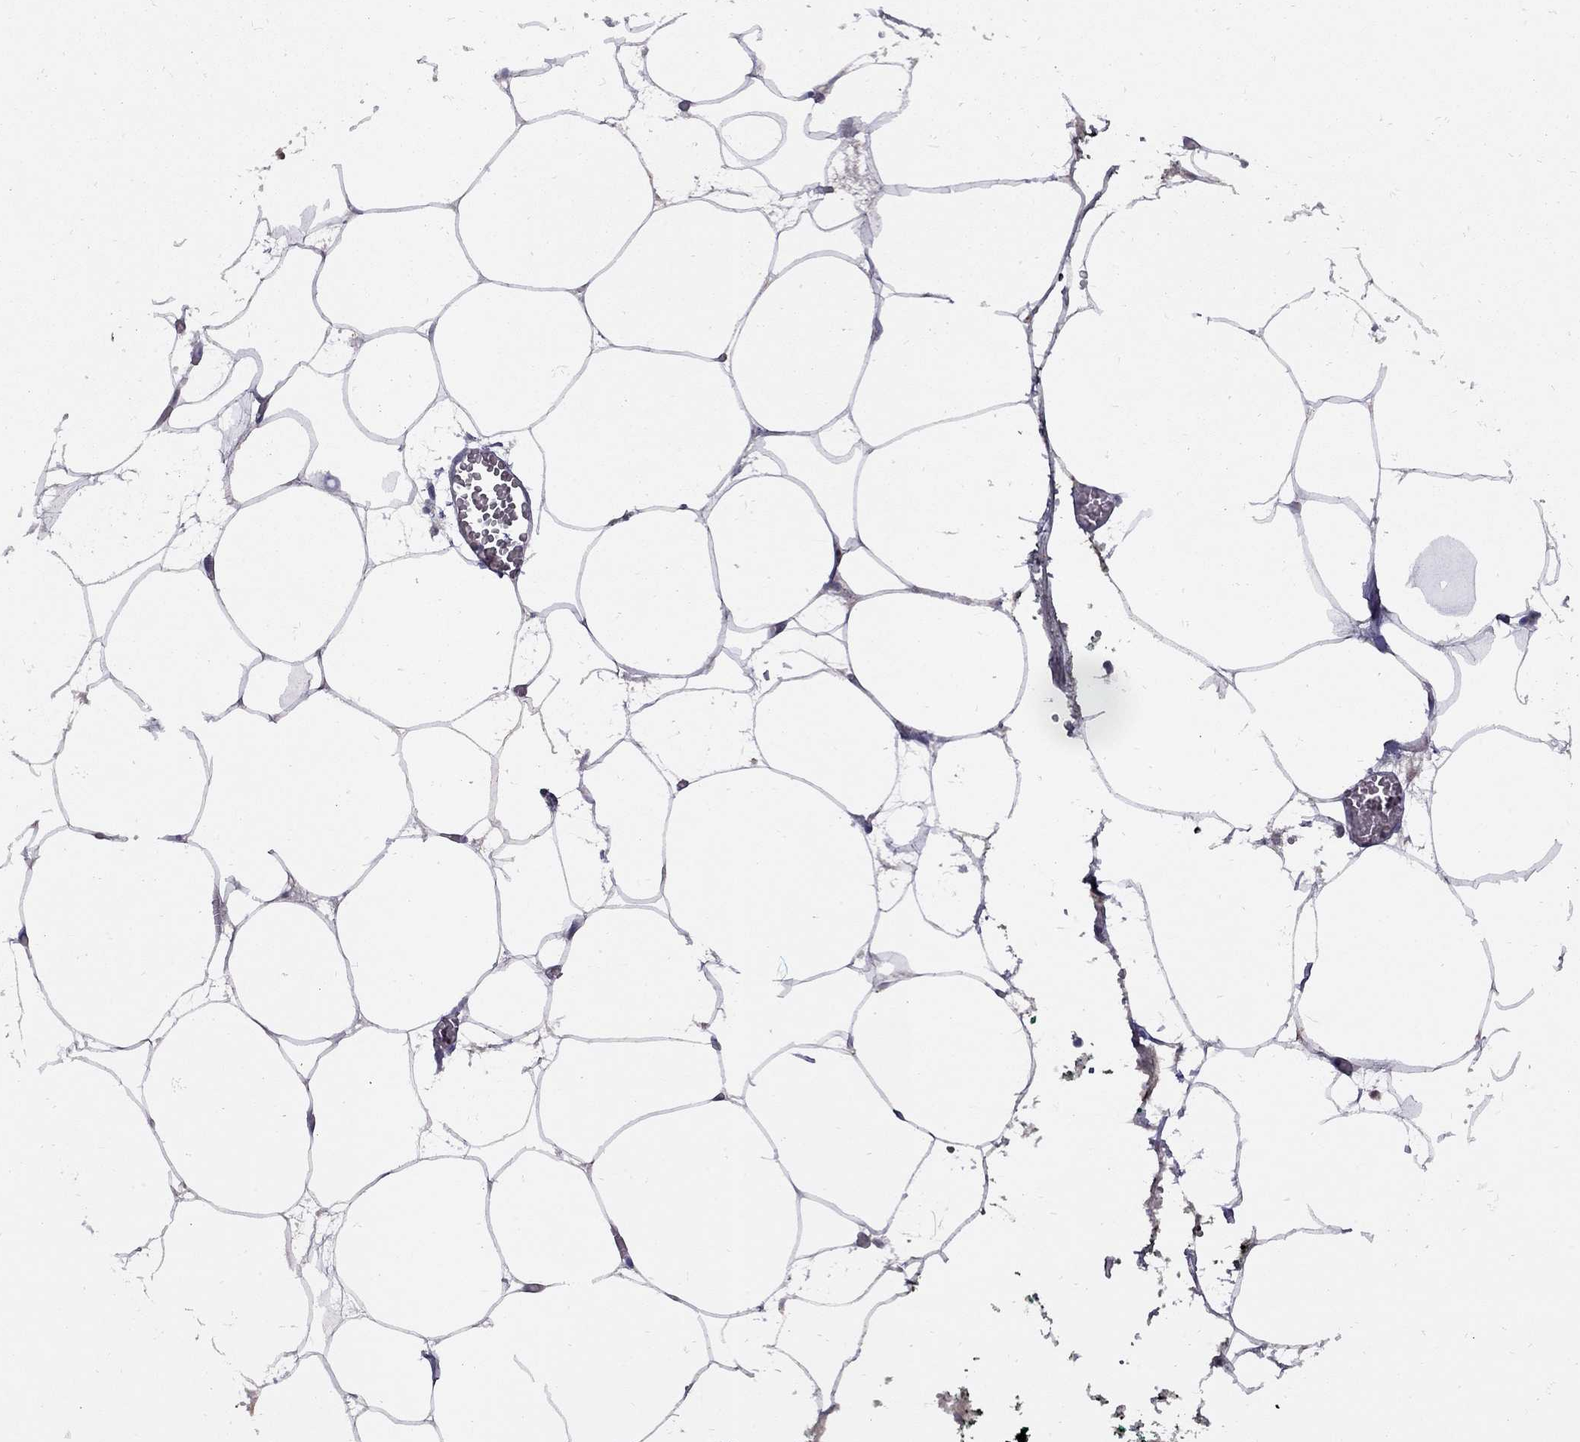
{"staining": {"intensity": "negative", "quantity": "none", "location": "none"}, "tissue": "adipose tissue", "cell_type": "Adipocytes", "image_type": "normal", "snomed": [{"axis": "morphology", "description": "Normal tissue, NOS"}, {"axis": "topography", "description": "Adipose tissue"}, {"axis": "topography", "description": "Pancreas"}, {"axis": "topography", "description": "Peripheral nerve tissue"}], "caption": "Adipose tissue stained for a protein using IHC shows no expression adipocytes.", "gene": "IPP", "patient": {"sex": "female", "age": 58}}